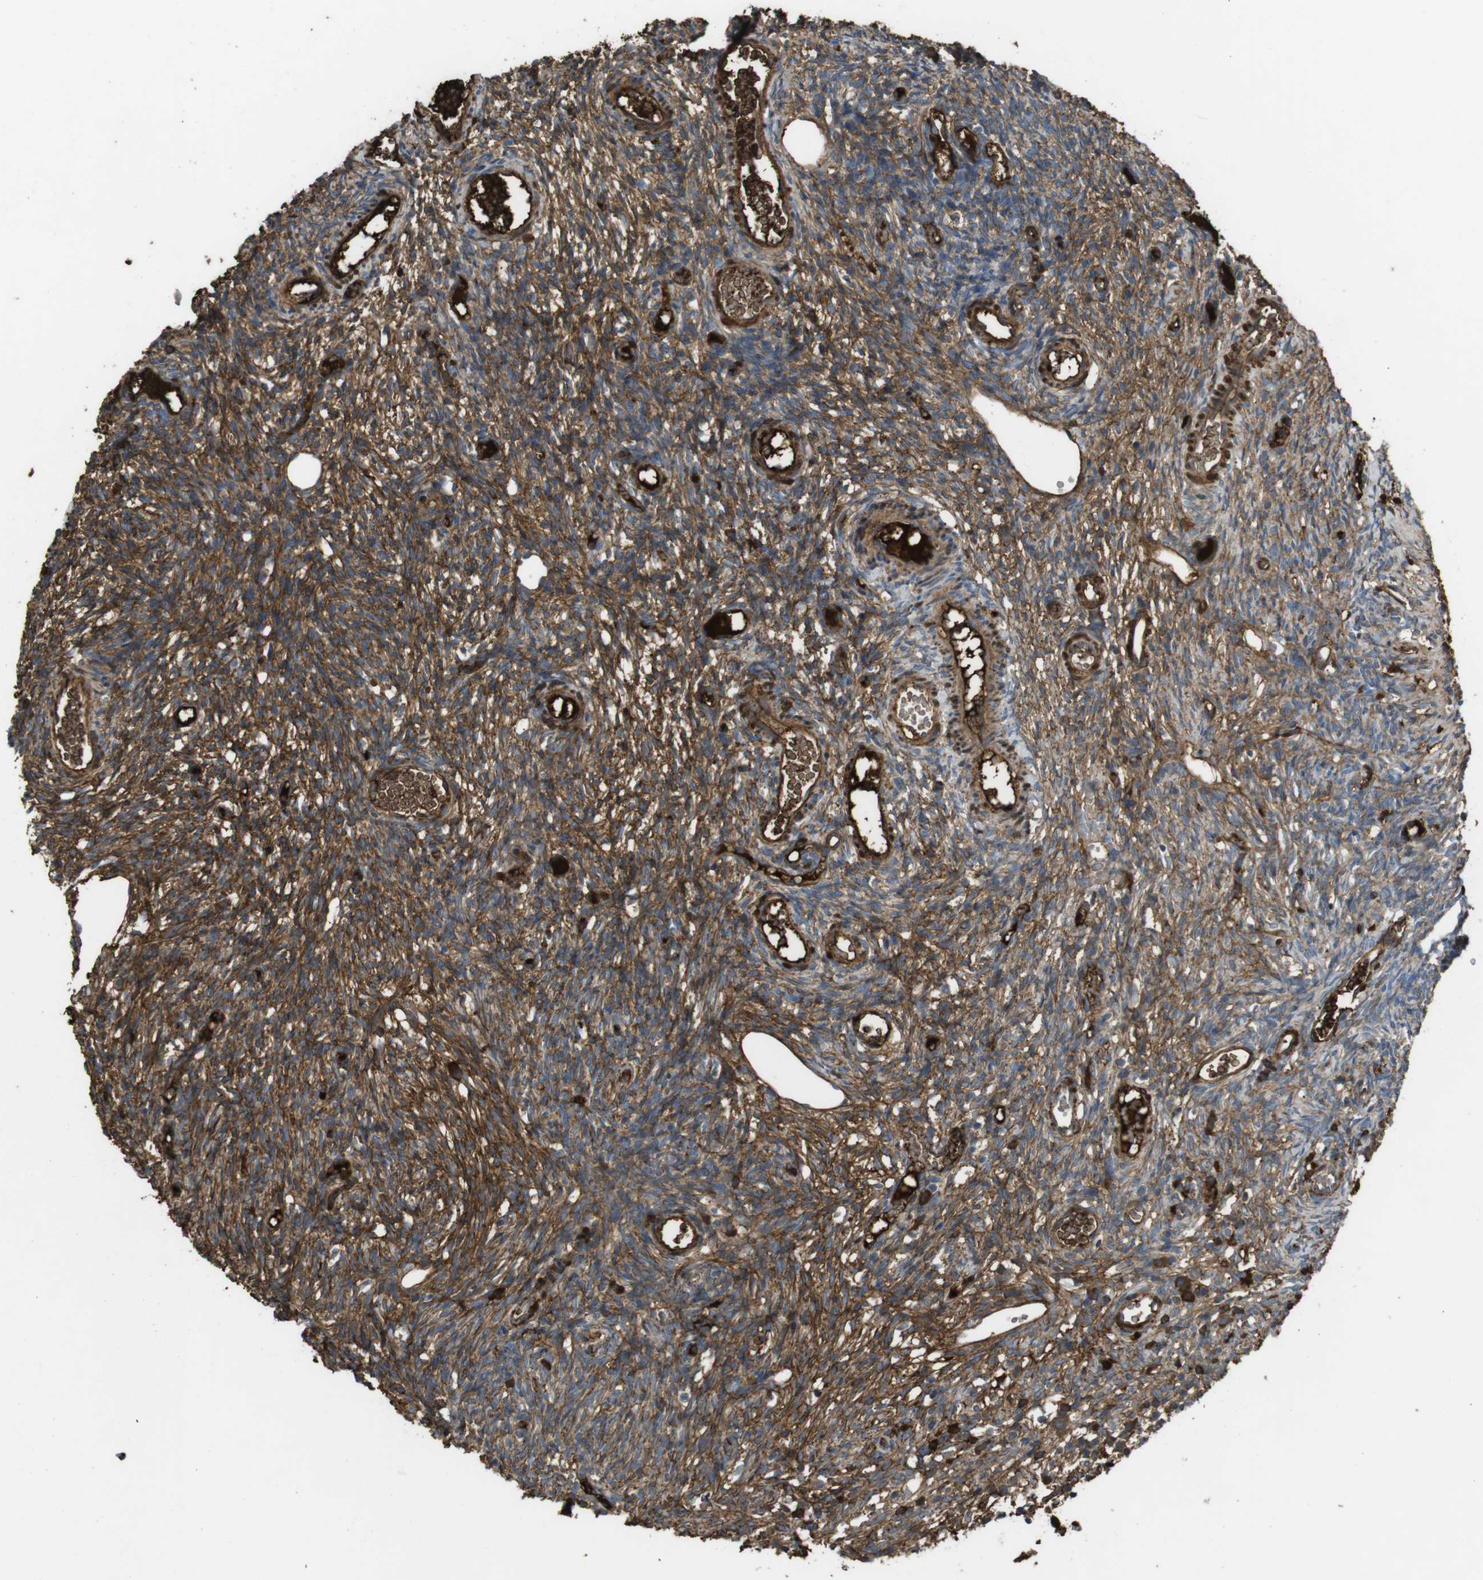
{"staining": {"intensity": "moderate", "quantity": ">75%", "location": "cytoplasmic/membranous"}, "tissue": "ovary", "cell_type": "Ovarian stroma cells", "image_type": "normal", "snomed": [{"axis": "morphology", "description": "Normal tissue, NOS"}, {"axis": "topography", "description": "Ovary"}], "caption": "Immunohistochemical staining of benign human ovary displays medium levels of moderate cytoplasmic/membranous staining in approximately >75% of ovarian stroma cells.", "gene": "LTBP4", "patient": {"sex": "female", "age": 35}}